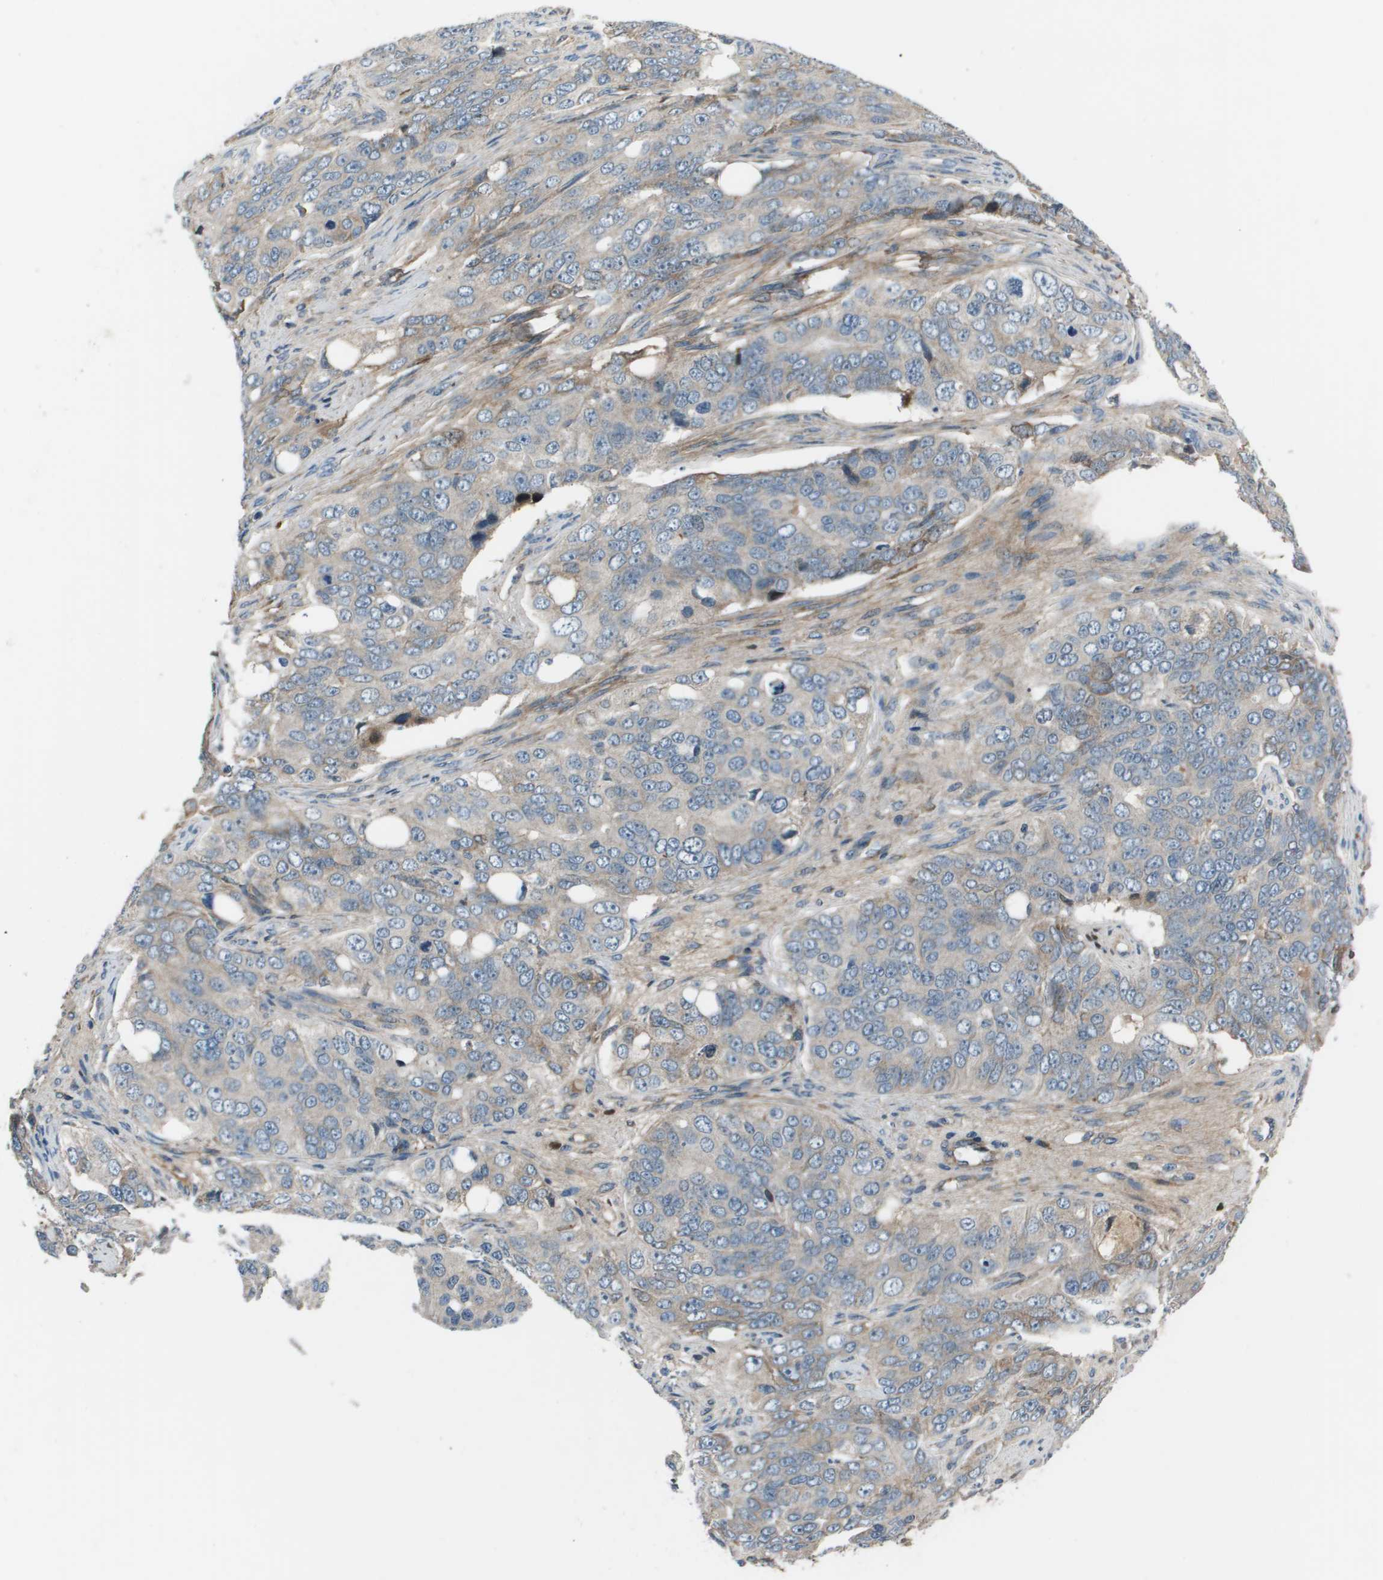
{"staining": {"intensity": "negative", "quantity": "none", "location": "none"}, "tissue": "ovarian cancer", "cell_type": "Tumor cells", "image_type": "cancer", "snomed": [{"axis": "morphology", "description": "Carcinoma, endometroid"}, {"axis": "topography", "description": "Ovary"}], "caption": "The immunohistochemistry histopathology image has no significant expression in tumor cells of ovarian cancer (endometroid carcinoma) tissue. (Stains: DAB (3,3'-diaminobenzidine) immunohistochemistry (IHC) with hematoxylin counter stain, Microscopy: brightfield microscopy at high magnification).", "gene": "PCOLCE", "patient": {"sex": "female", "age": 51}}